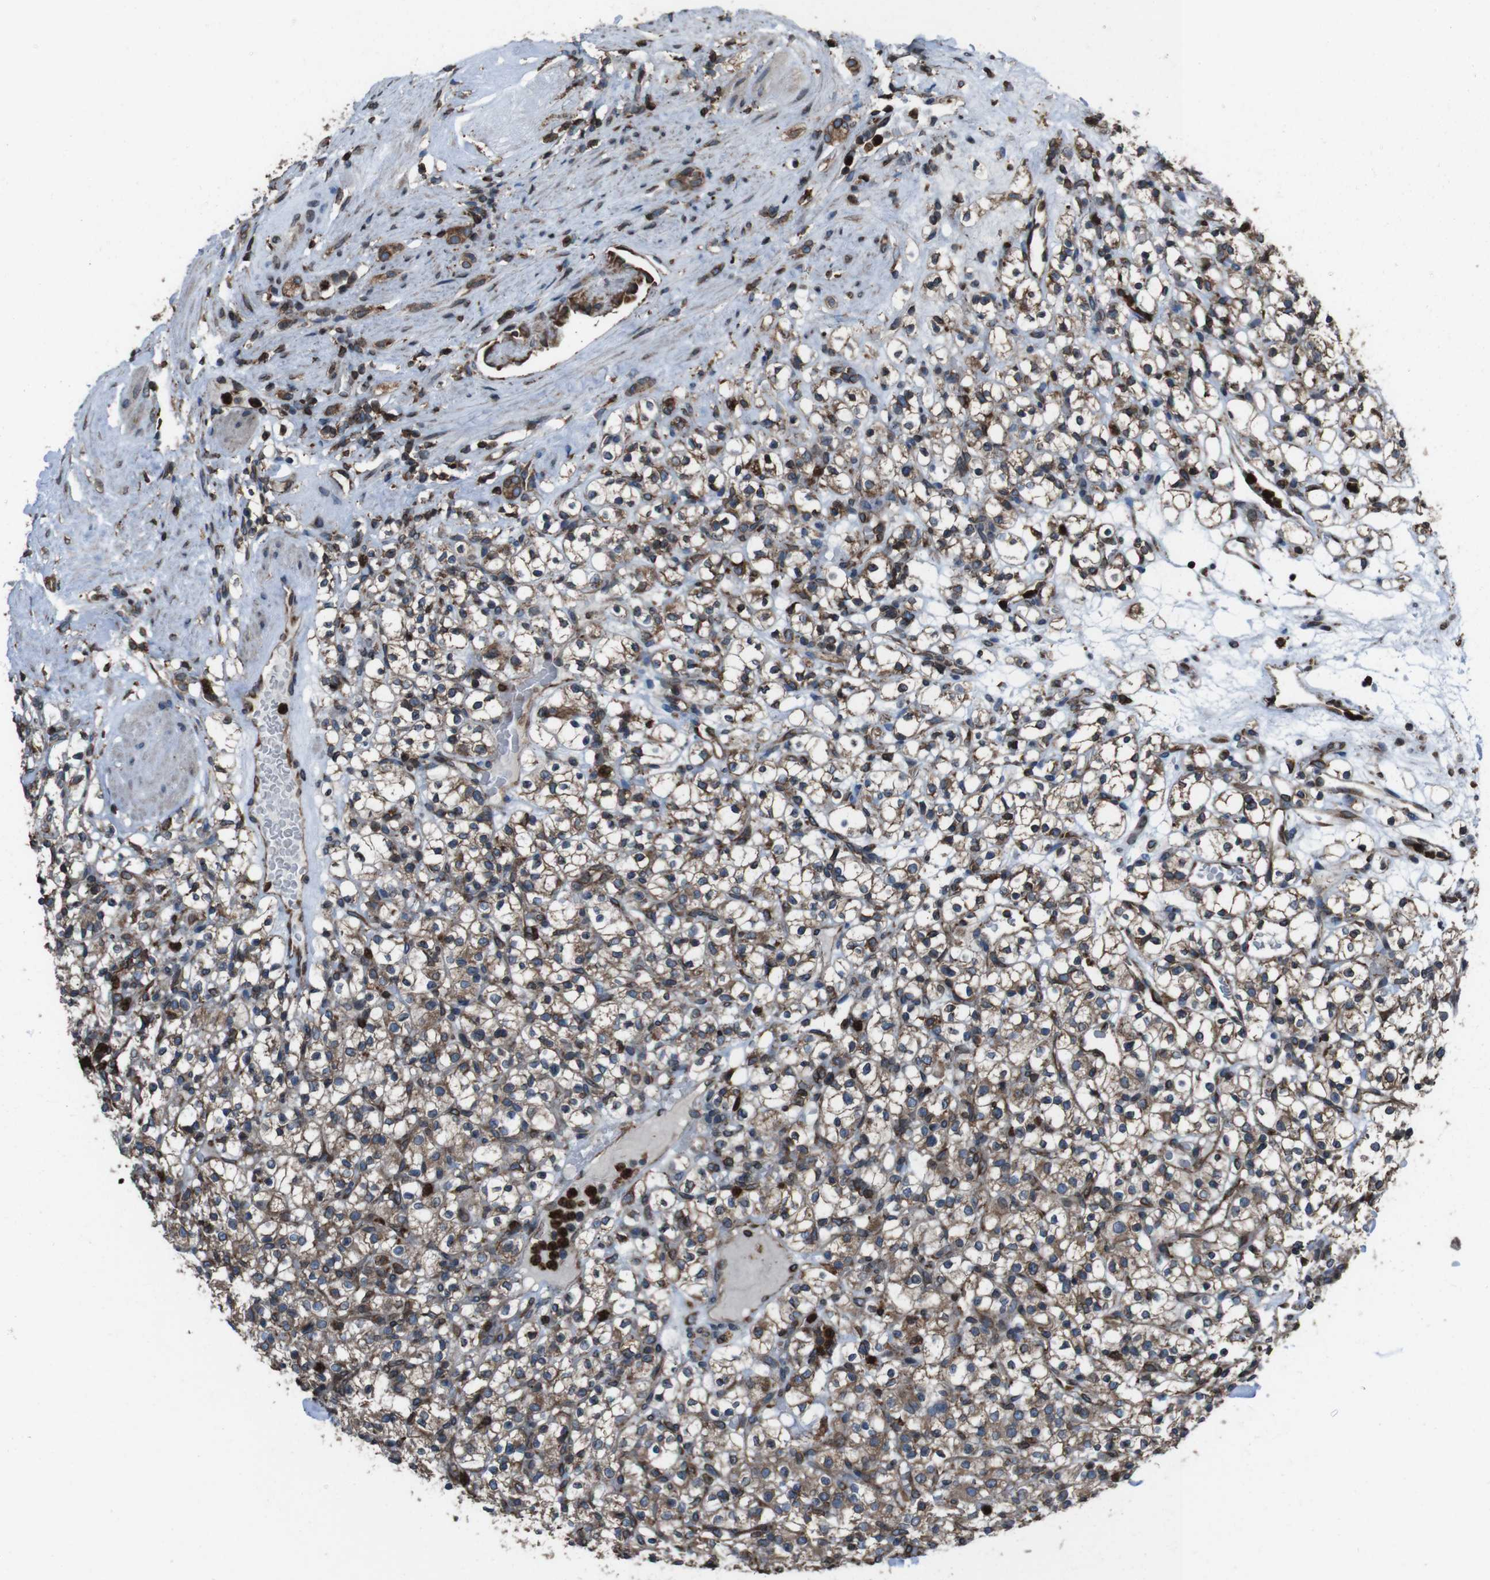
{"staining": {"intensity": "moderate", "quantity": ">75%", "location": "cytoplasmic/membranous"}, "tissue": "renal cancer", "cell_type": "Tumor cells", "image_type": "cancer", "snomed": [{"axis": "morphology", "description": "Normal tissue, NOS"}, {"axis": "morphology", "description": "Adenocarcinoma, NOS"}, {"axis": "topography", "description": "Kidney"}], "caption": "Immunohistochemistry image of neoplastic tissue: adenocarcinoma (renal) stained using immunohistochemistry reveals medium levels of moderate protein expression localized specifically in the cytoplasmic/membranous of tumor cells, appearing as a cytoplasmic/membranous brown color.", "gene": "APMAP", "patient": {"sex": "female", "age": 72}}